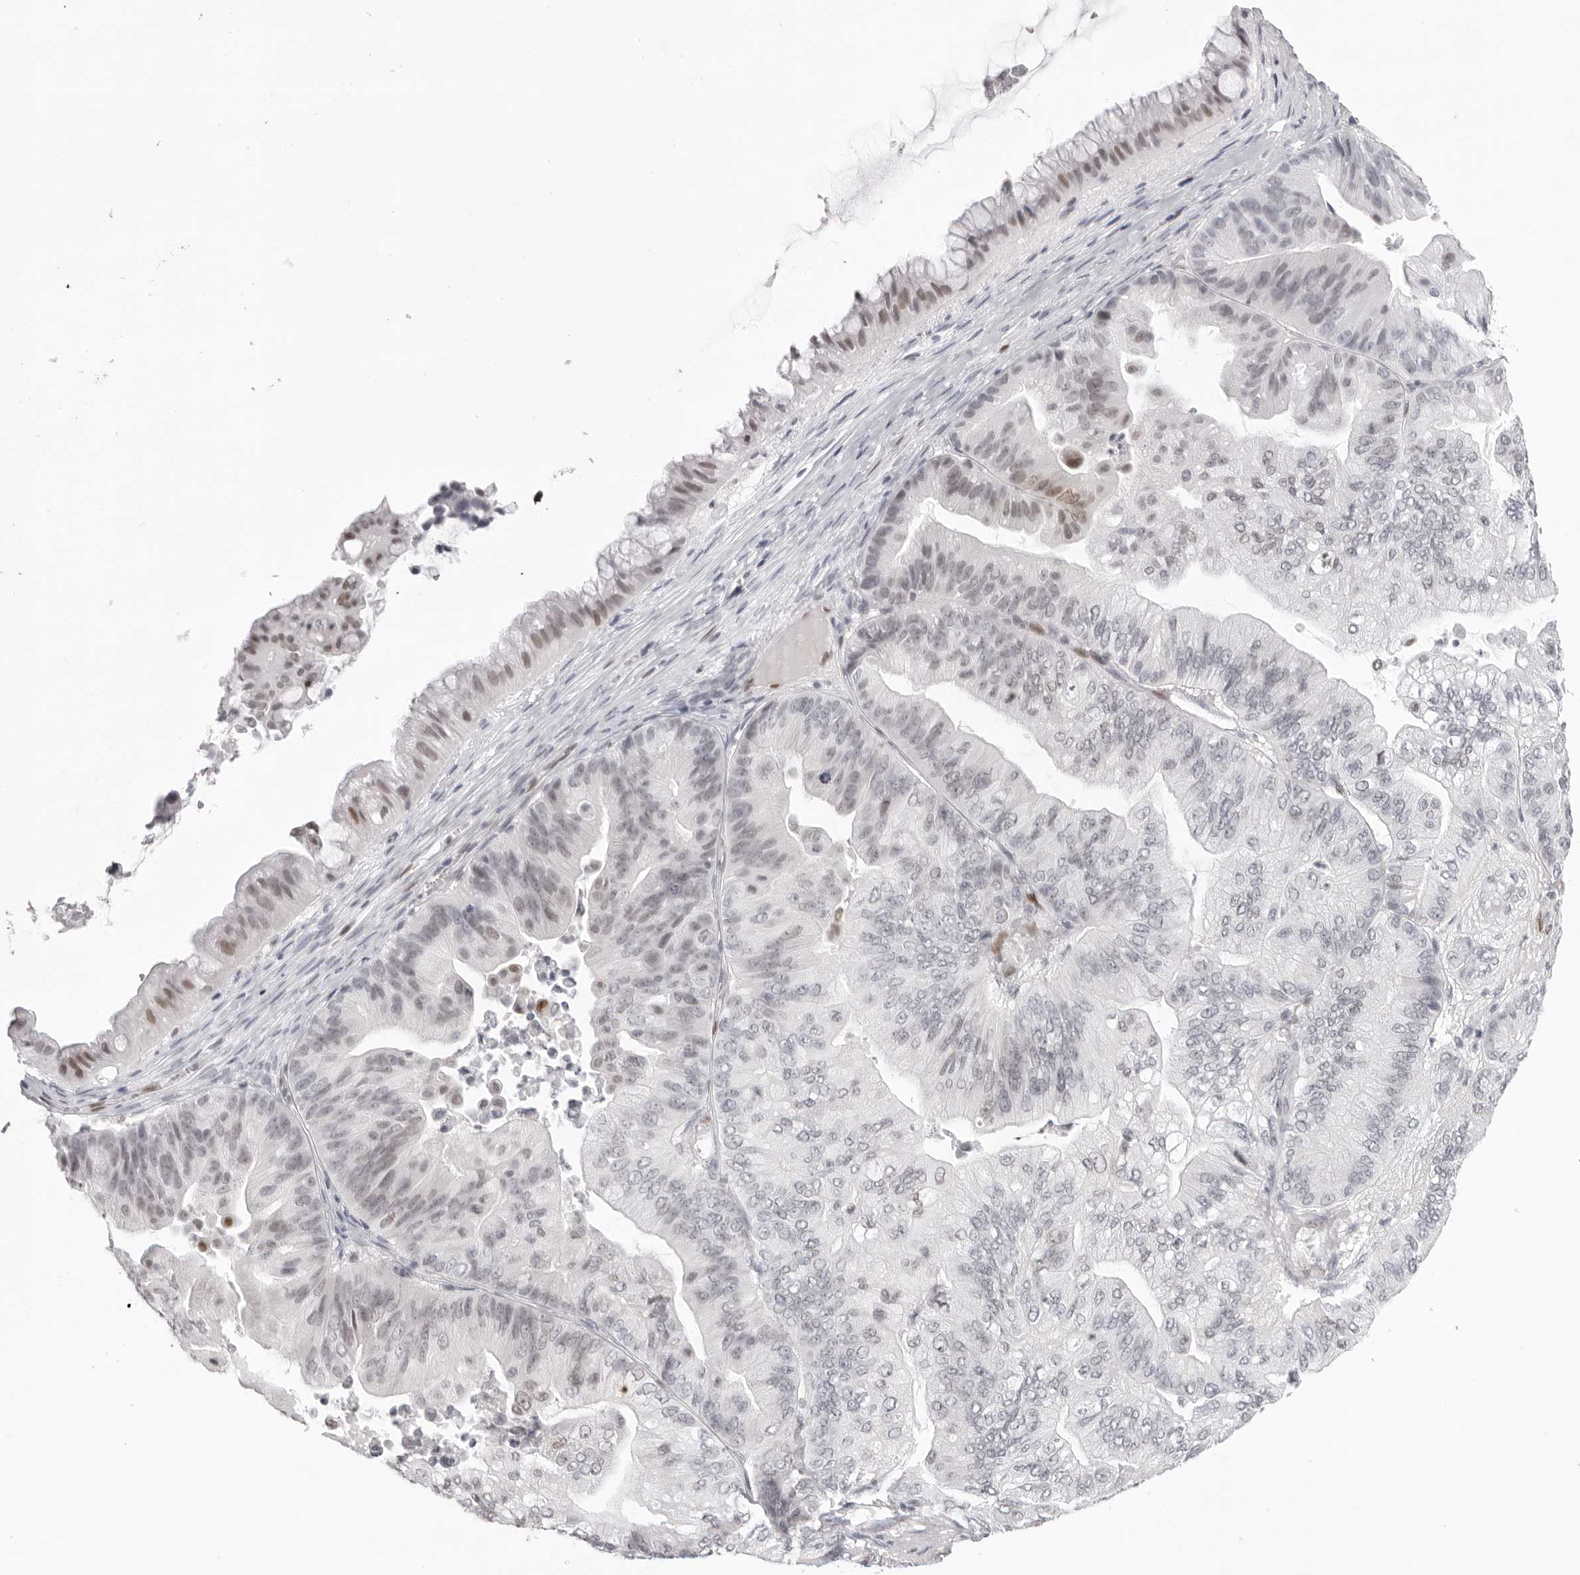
{"staining": {"intensity": "moderate", "quantity": "<25%", "location": "nuclear"}, "tissue": "ovarian cancer", "cell_type": "Tumor cells", "image_type": "cancer", "snomed": [{"axis": "morphology", "description": "Cystadenocarcinoma, mucinous, NOS"}, {"axis": "topography", "description": "Ovary"}], "caption": "This photomicrograph shows IHC staining of ovarian cancer (mucinous cystadenocarcinoma), with low moderate nuclear staining in about <25% of tumor cells.", "gene": "MAFK", "patient": {"sex": "female", "age": 61}}